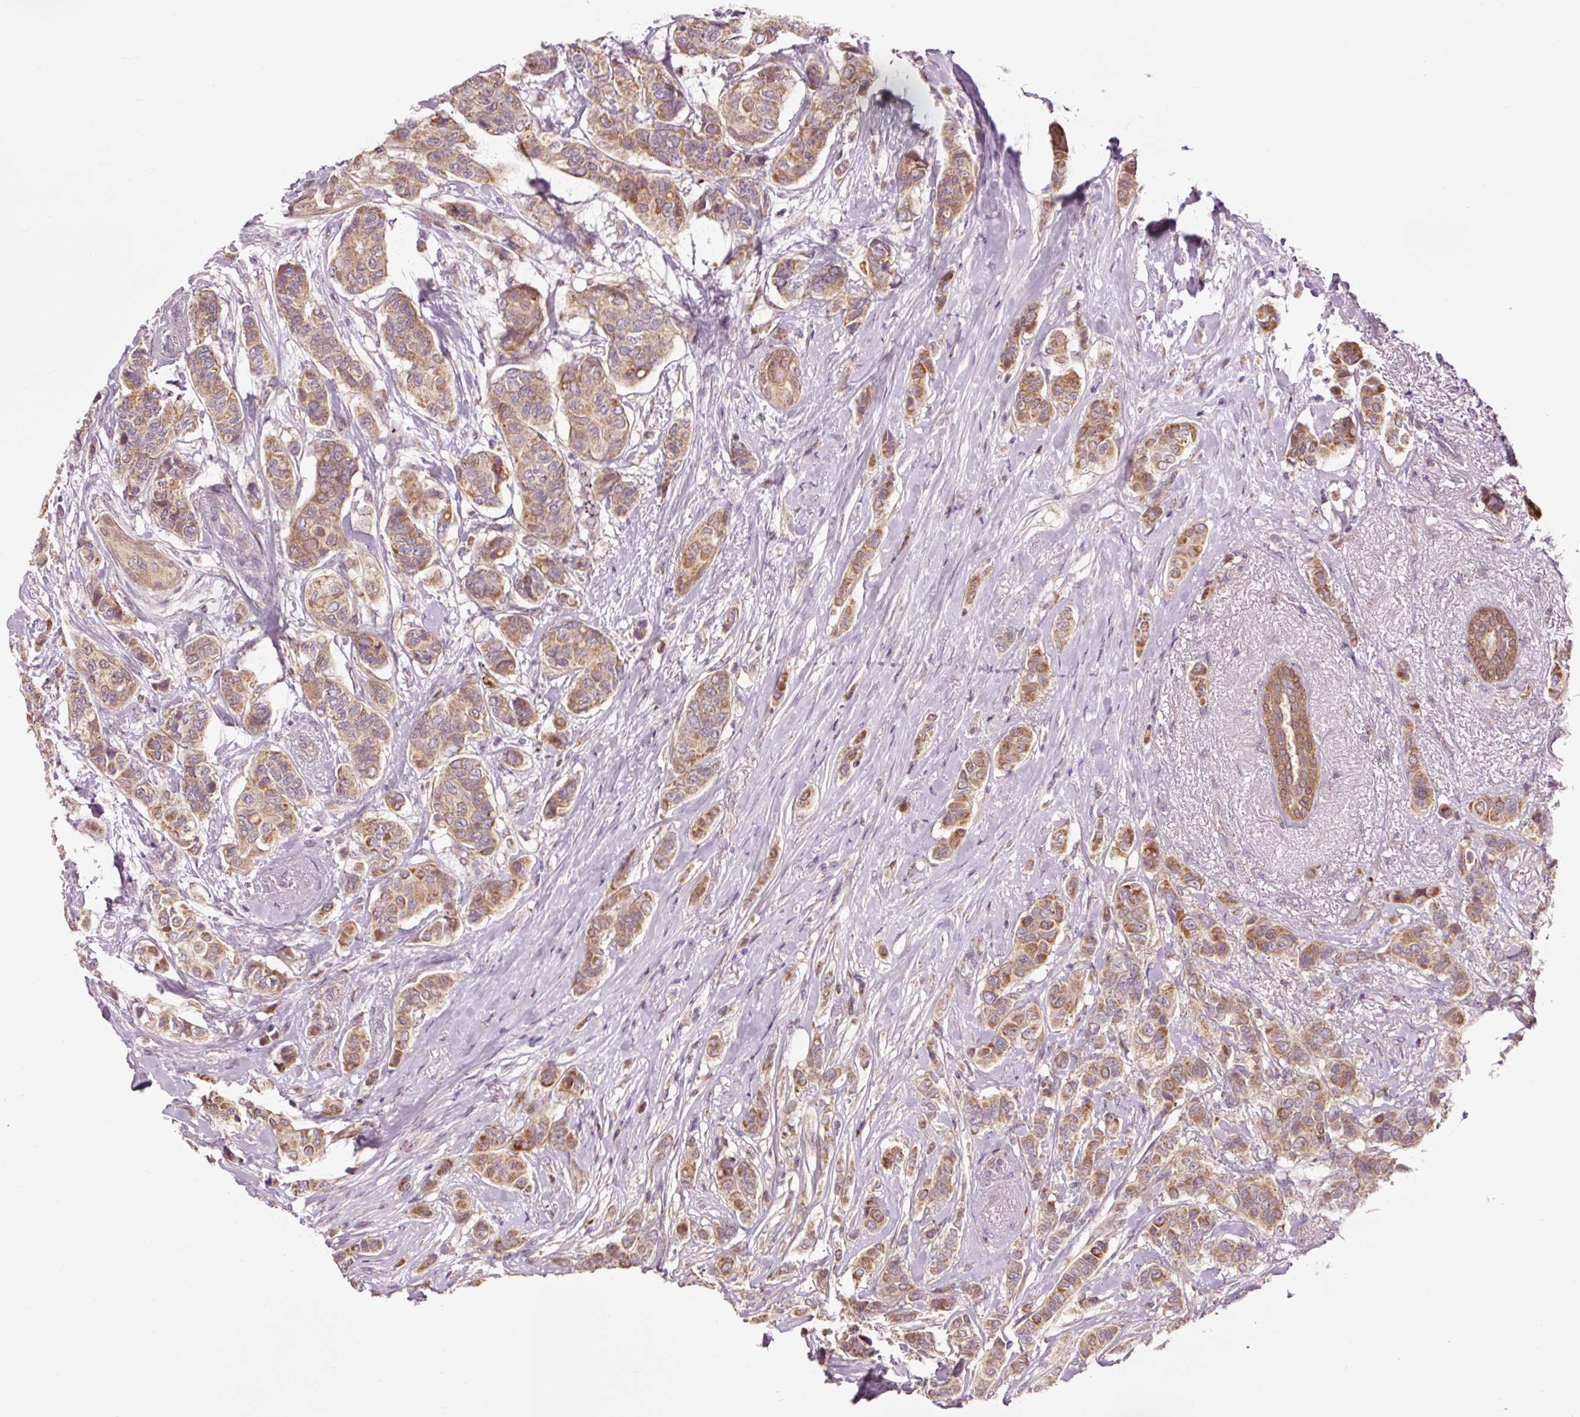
{"staining": {"intensity": "moderate", "quantity": ">75%", "location": "cytoplasmic/membranous"}, "tissue": "breast cancer", "cell_type": "Tumor cells", "image_type": "cancer", "snomed": [{"axis": "morphology", "description": "Lobular carcinoma"}, {"axis": "topography", "description": "Breast"}], "caption": "Breast cancer stained with DAB immunohistochemistry (IHC) demonstrates medium levels of moderate cytoplasmic/membranous positivity in about >75% of tumor cells.", "gene": "PRDX5", "patient": {"sex": "female", "age": 51}}